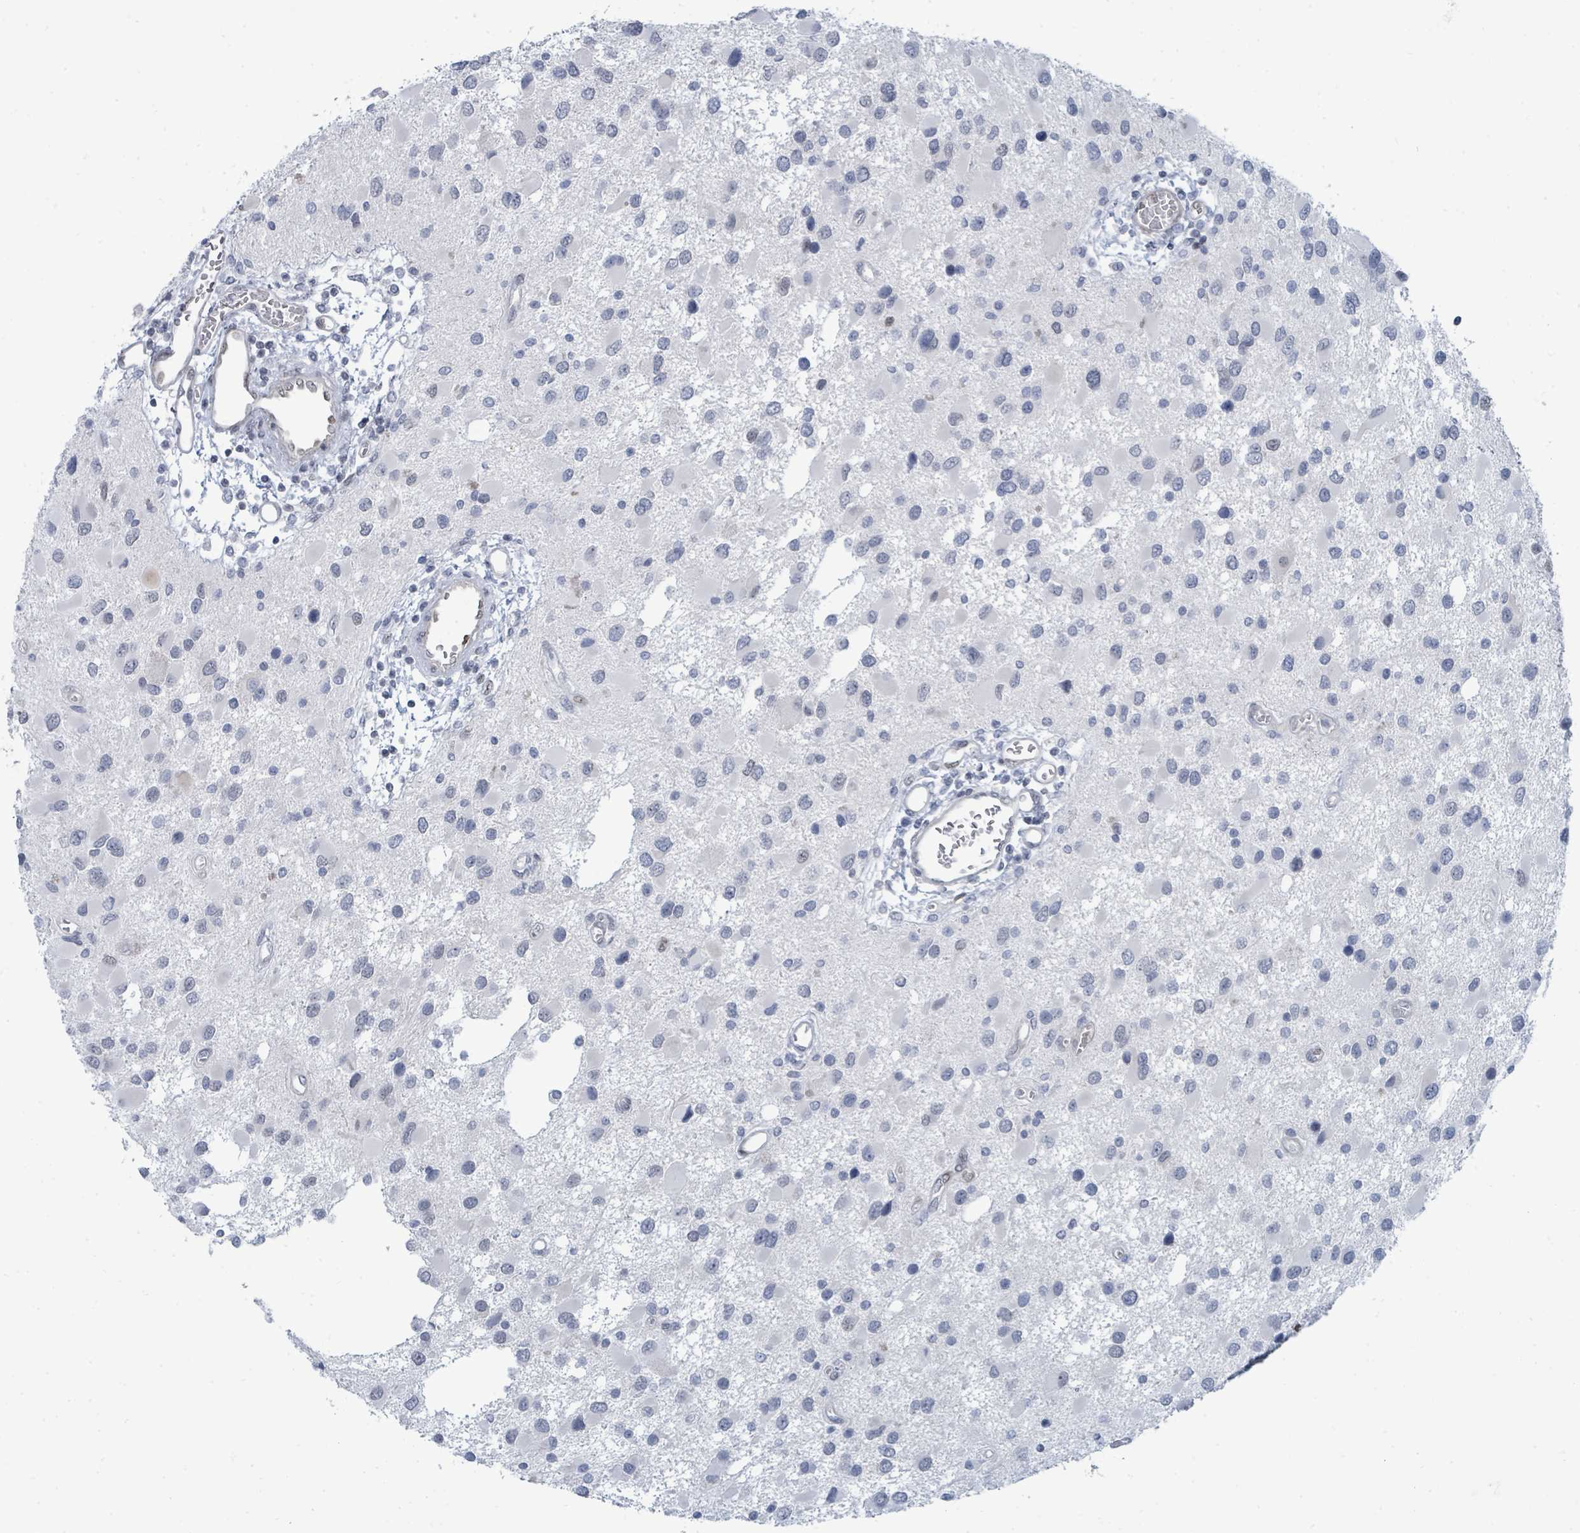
{"staining": {"intensity": "negative", "quantity": "none", "location": "none"}, "tissue": "glioma", "cell_type": "Tumor cells", "image_type": "cancer", "snomed": [{"axis": "morphology", "description": "Glioma, malignant, High grade"}, {"axis": "topography", "description": "Brain"}], "caption": "IHC image of human high-grade glioma (malignant) stained for a protein (brown), which displays no positivity in tumor cells.", "gene": "SUMO4", "patient": {"sex": "male", "age": 53}}